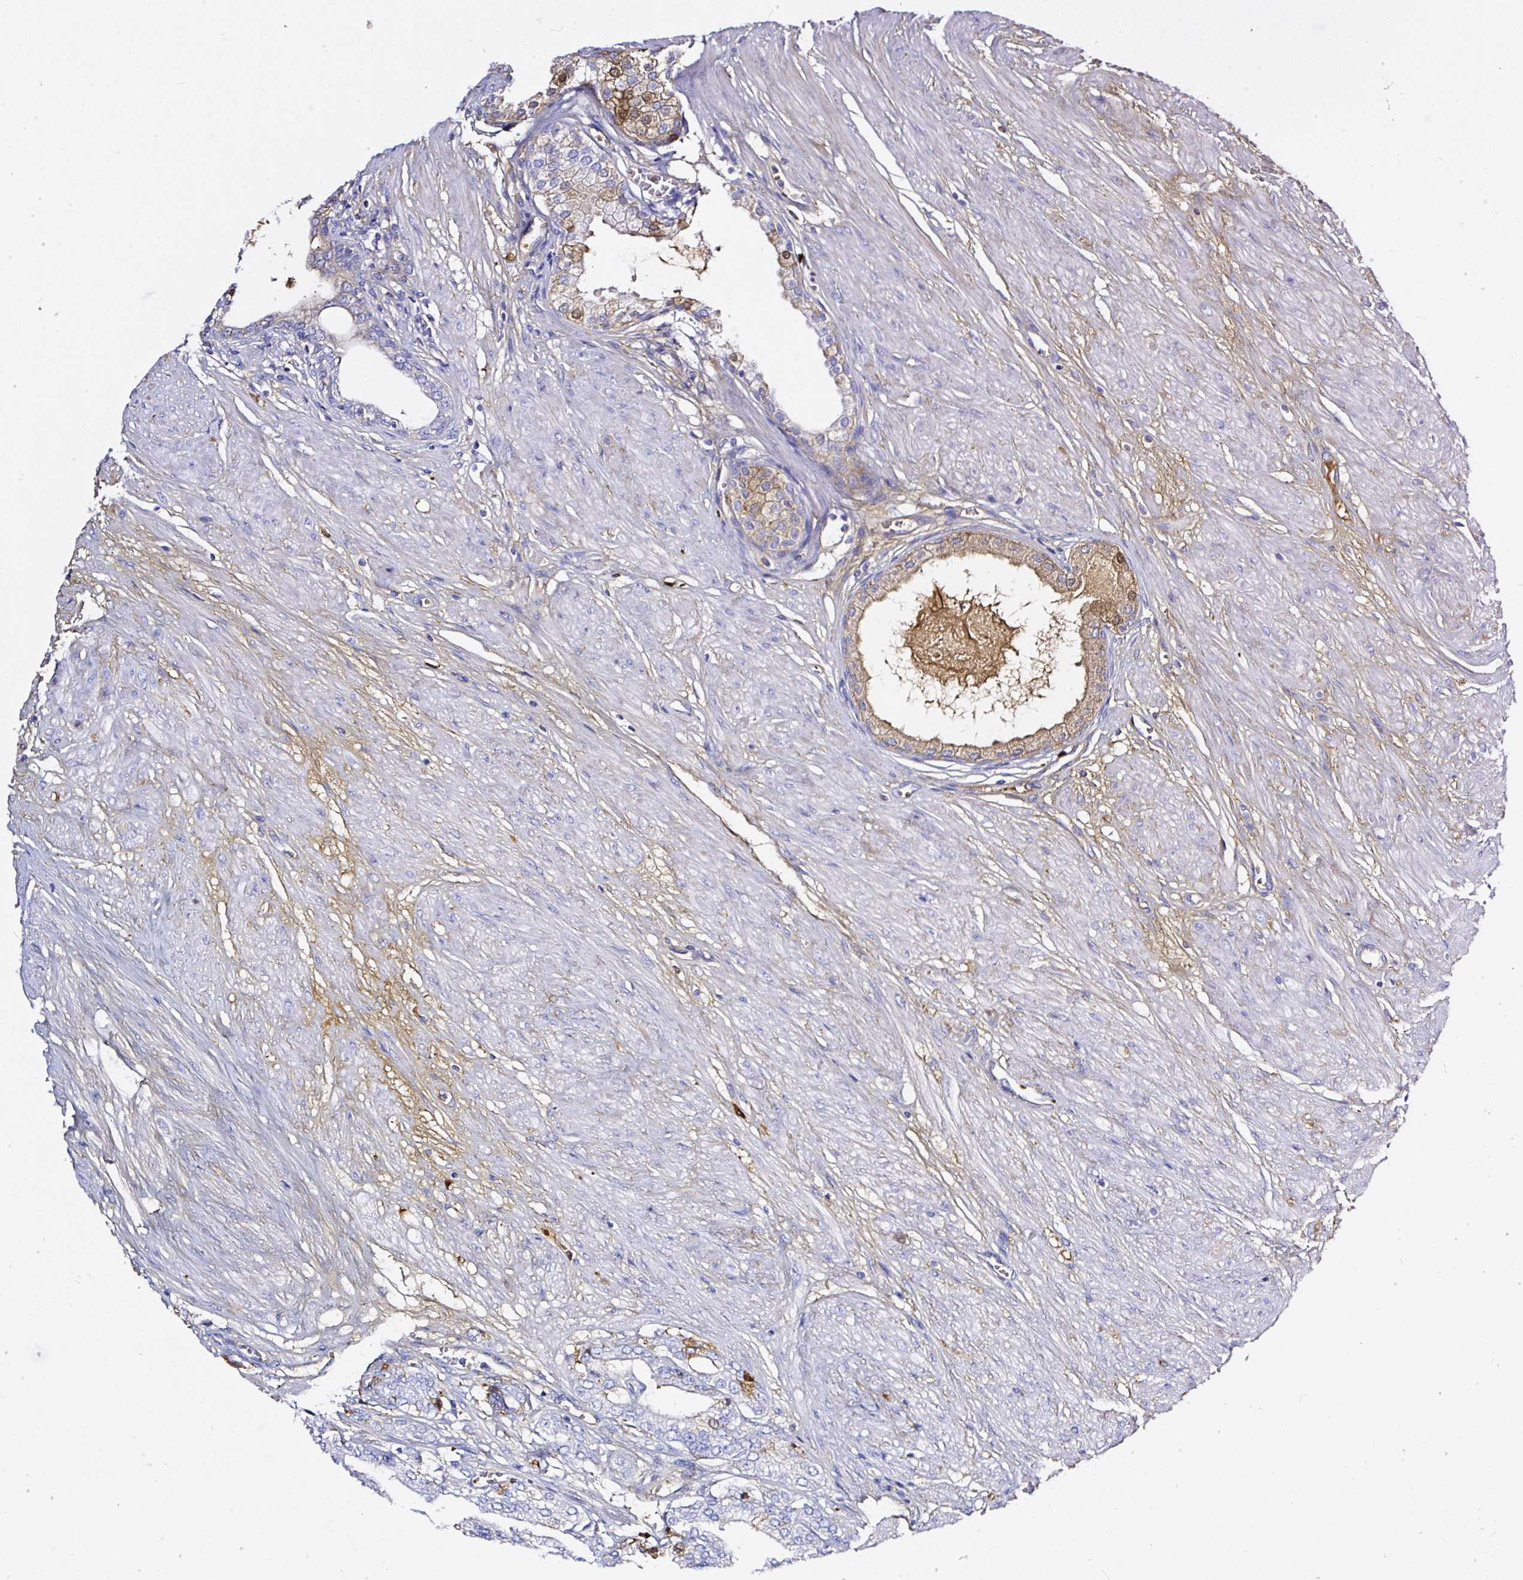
{"staining": {"intensity": "weak", "quantity": "<25%", "location": "cytoplasmic/membranous"}, "tissue": "prostate cancer", "cell_type": "Tumor cells", "image_type": "cancer", "snomed": [{"axis": "morphology", "description": "Adenocarcinoma, High grade"}, {"axis": "topography", "description": "Prostate and seminal vesicle, NOS"}], "caption": "Tumor cells show no significant positivity in prostate cancer (adenocarcinoma (high-grade)). (DAB (3,3'-diaminobenzidine) immunohistochemistry (IHC) with hematoxylin counter stain).", "gene": "CLEC3B", "patient": {"sex": "male", "age": 64}}